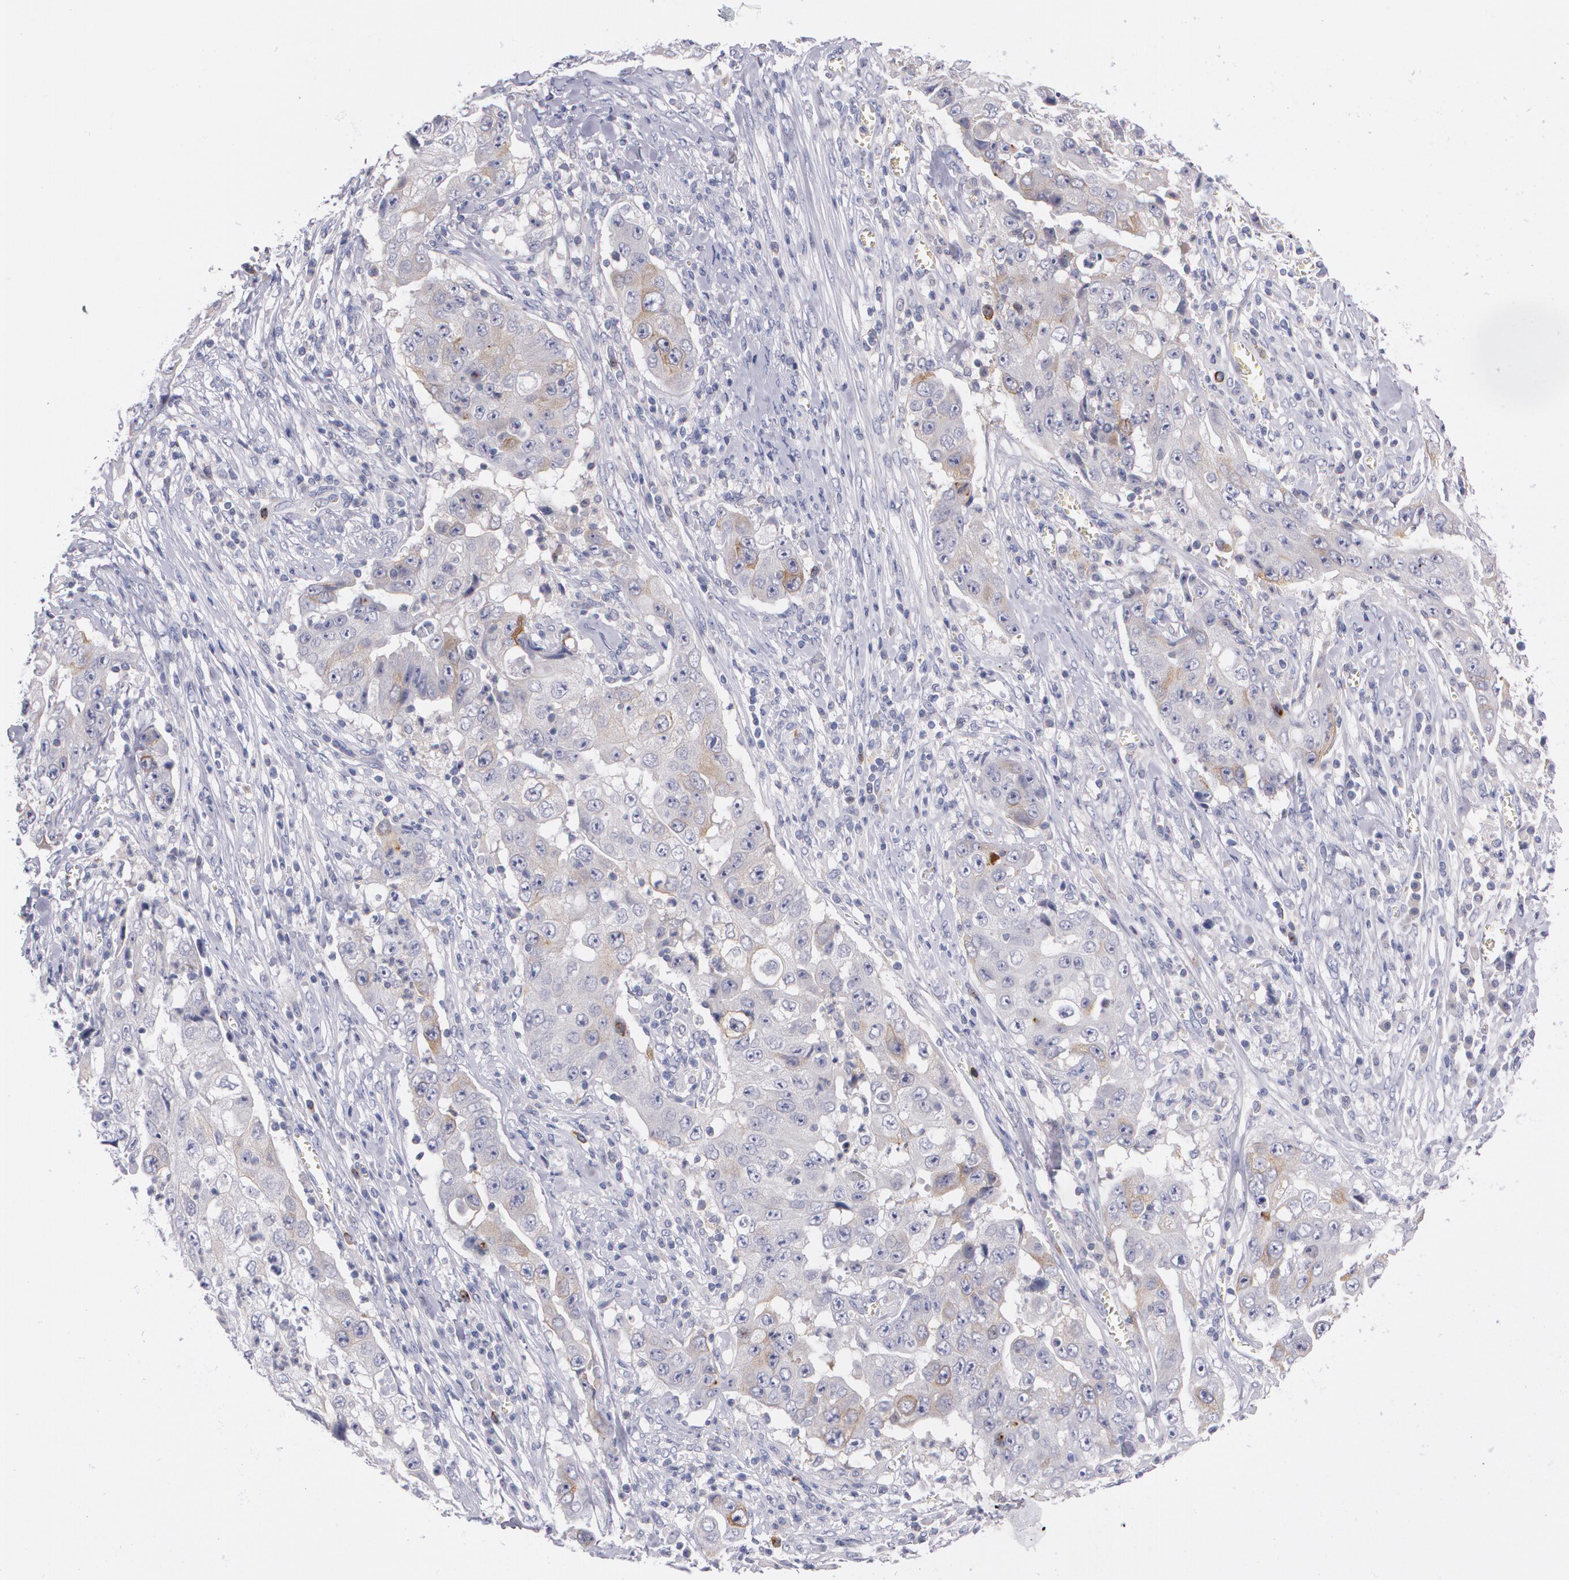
{"staining": {"intensity": "weak", "quantity": "<25%", "location": "cytoplasmic/membranous"}, "tissue": "lung cancer", "cell_type": "Tumor cells", "image_type": "cancer", "snomed": [{"axis": "morphology", "description": "Squamous cell carcinoma, NOS"}, {"axis": "topography", "description": "Lung"}], "caption": "The photomicrograph demonstrates no staining of tumor cells in lung cancer.", "gene": "HMMR", "patient": {"sex": "male", "age": 64}}